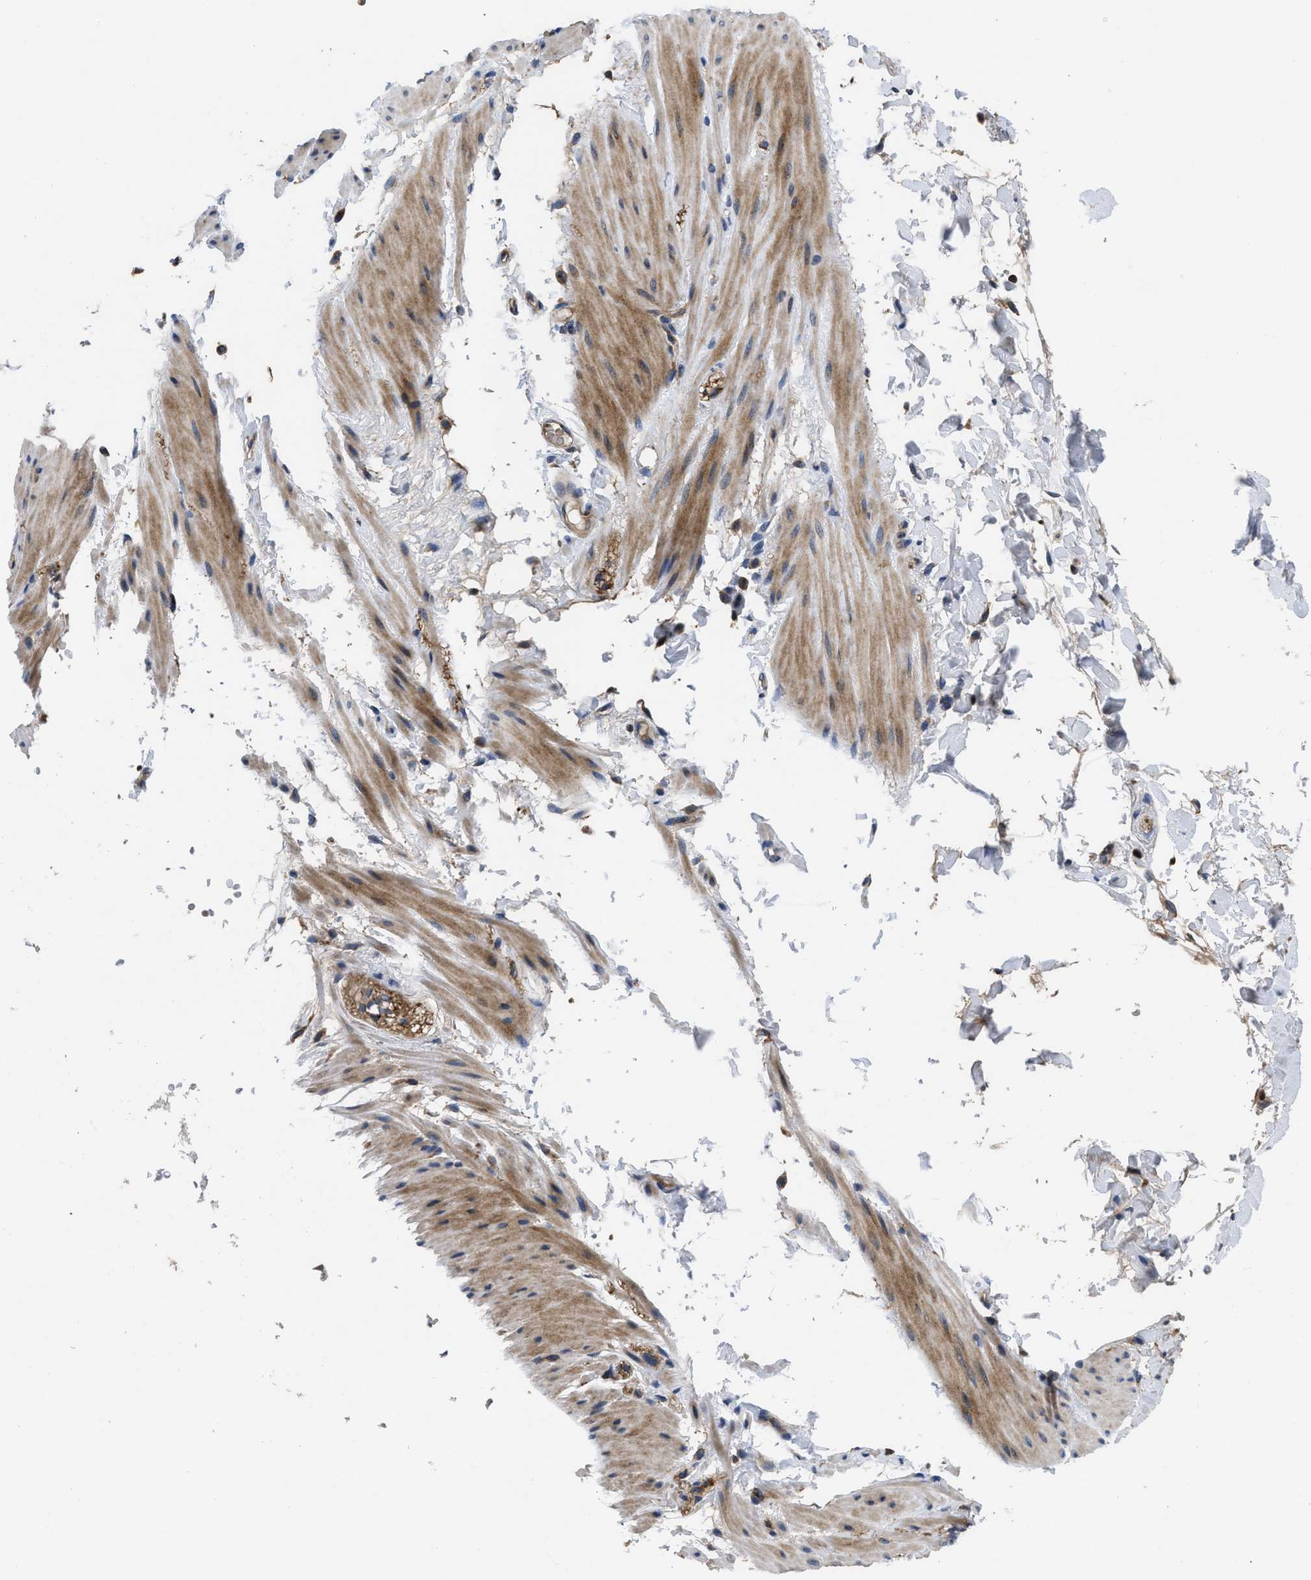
{"staining": {"intensity": "moderate", "quantity": "25%-75%", "location": "cytoplasmic/membranous"}, "tissue": "smooth muscle", "cell_type": "Smooth muscle cells", "image_type": "normal", "snomed": [{"axis": "morphology", "description": "Normal tissue, NOS"}, {"axis": "topography", "description": "Smooth muscle"}, {"axis": "topography", "description": "Colon"}], "caption": "A brown stain labels moderate cytoplasmic/membranous staining of a protein in smooth muscle cells of normal human smooth muscle. (IHC, brightfield microscopy, high magnification).", "gene": "YBEY", "patient": {"sex": "male", "age": 67}}